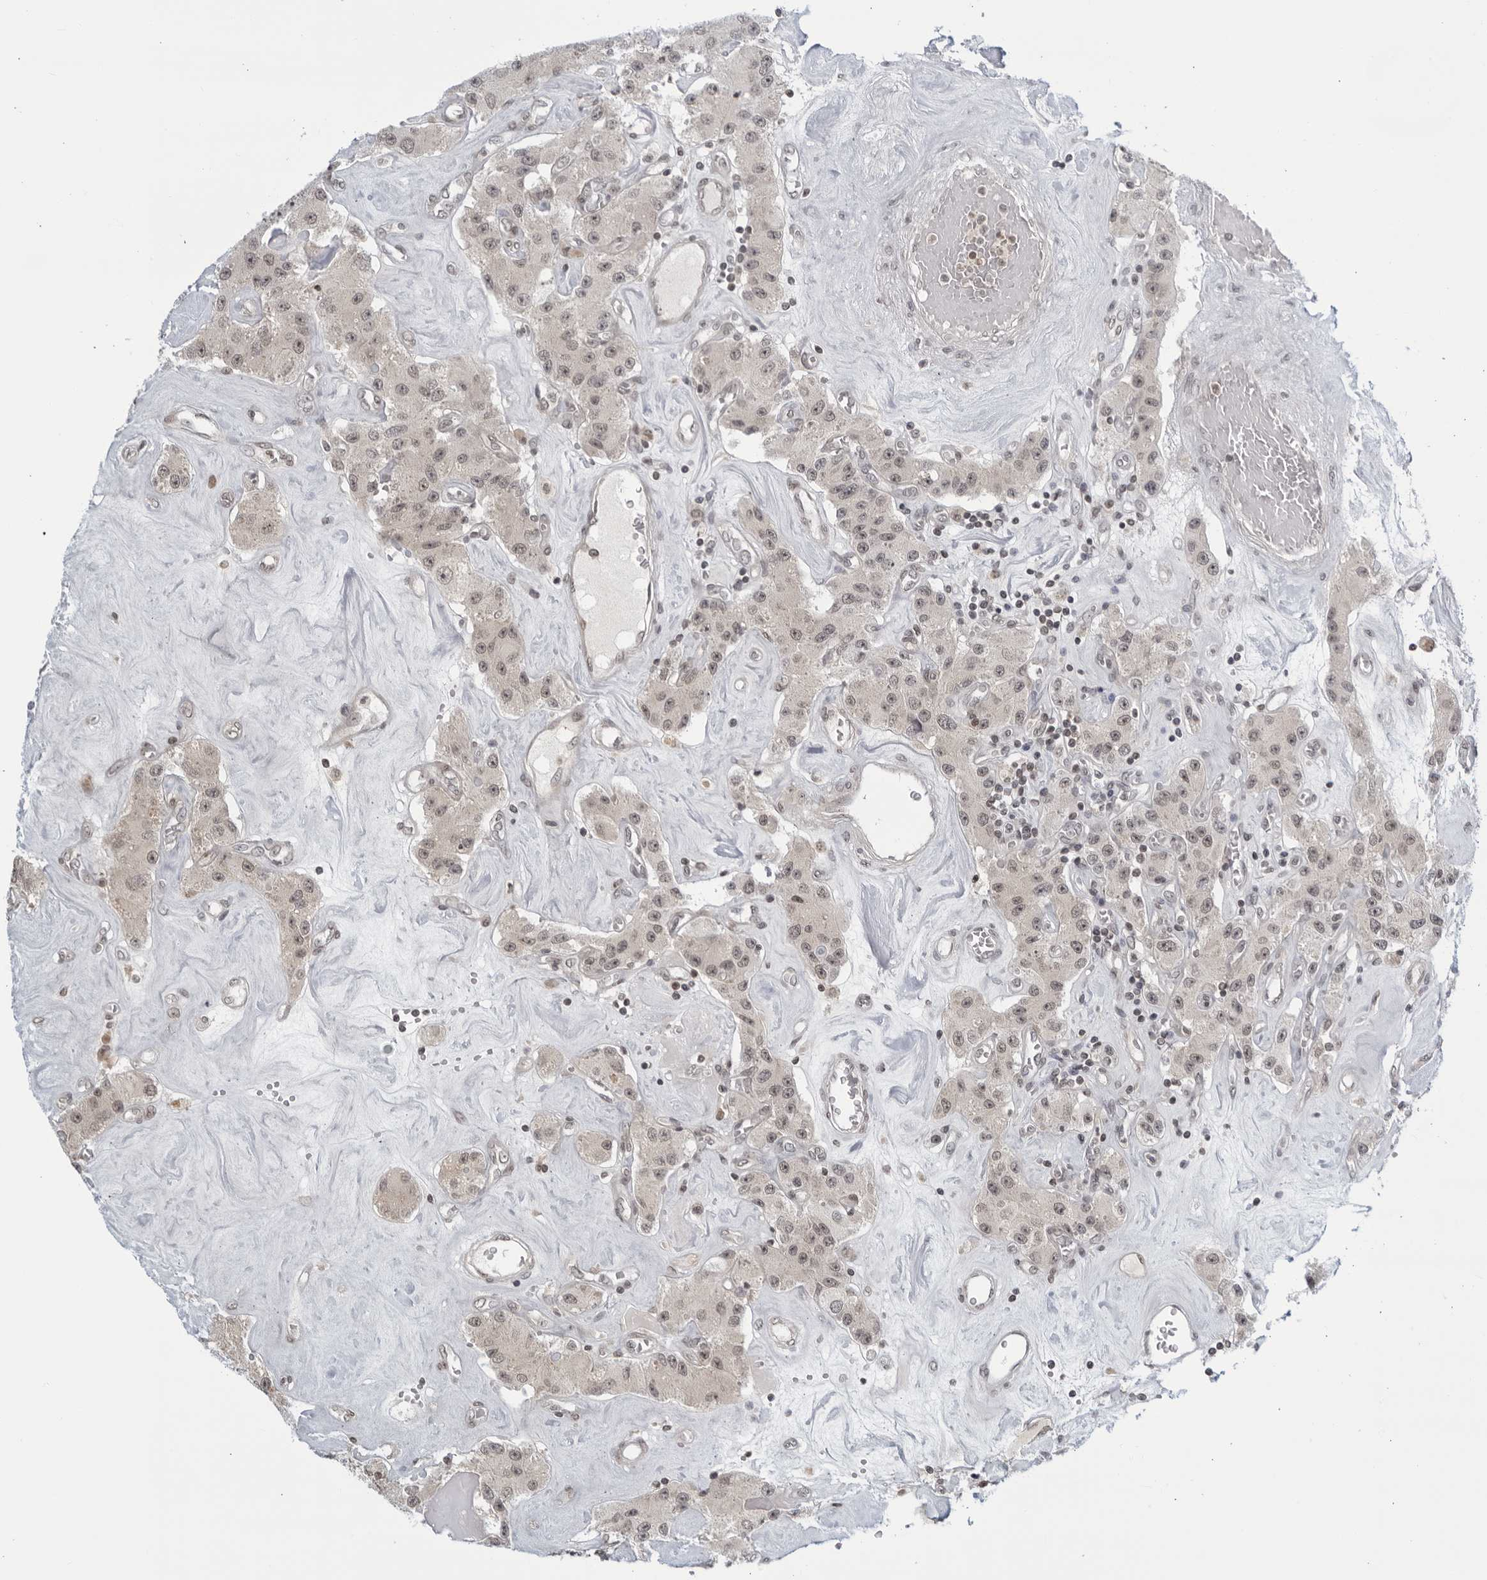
{"staining": {"intensity": "weak", "quantity": "25%-75%", "location": "nuclear"}, "tissue": "carcinoid", "cell_type": "Tumor cells", "image_type": "cancer", "snomed": [{"axis": "morphology", "description": "Carcinoid, malignant, NOS"}, {"axis": "topography", "description": "Pancreas"}], "caption": "This photomicrograph displays malignant carcinoid stained with immunohistochemistry (IHC) to label a protein in brown. The nuclear of tumor cells show weak positivity for the protein. Nuclei are counter-stained blue.", "gene": "CC2D1B", "patient": {"sex": "male", "age": 41}}